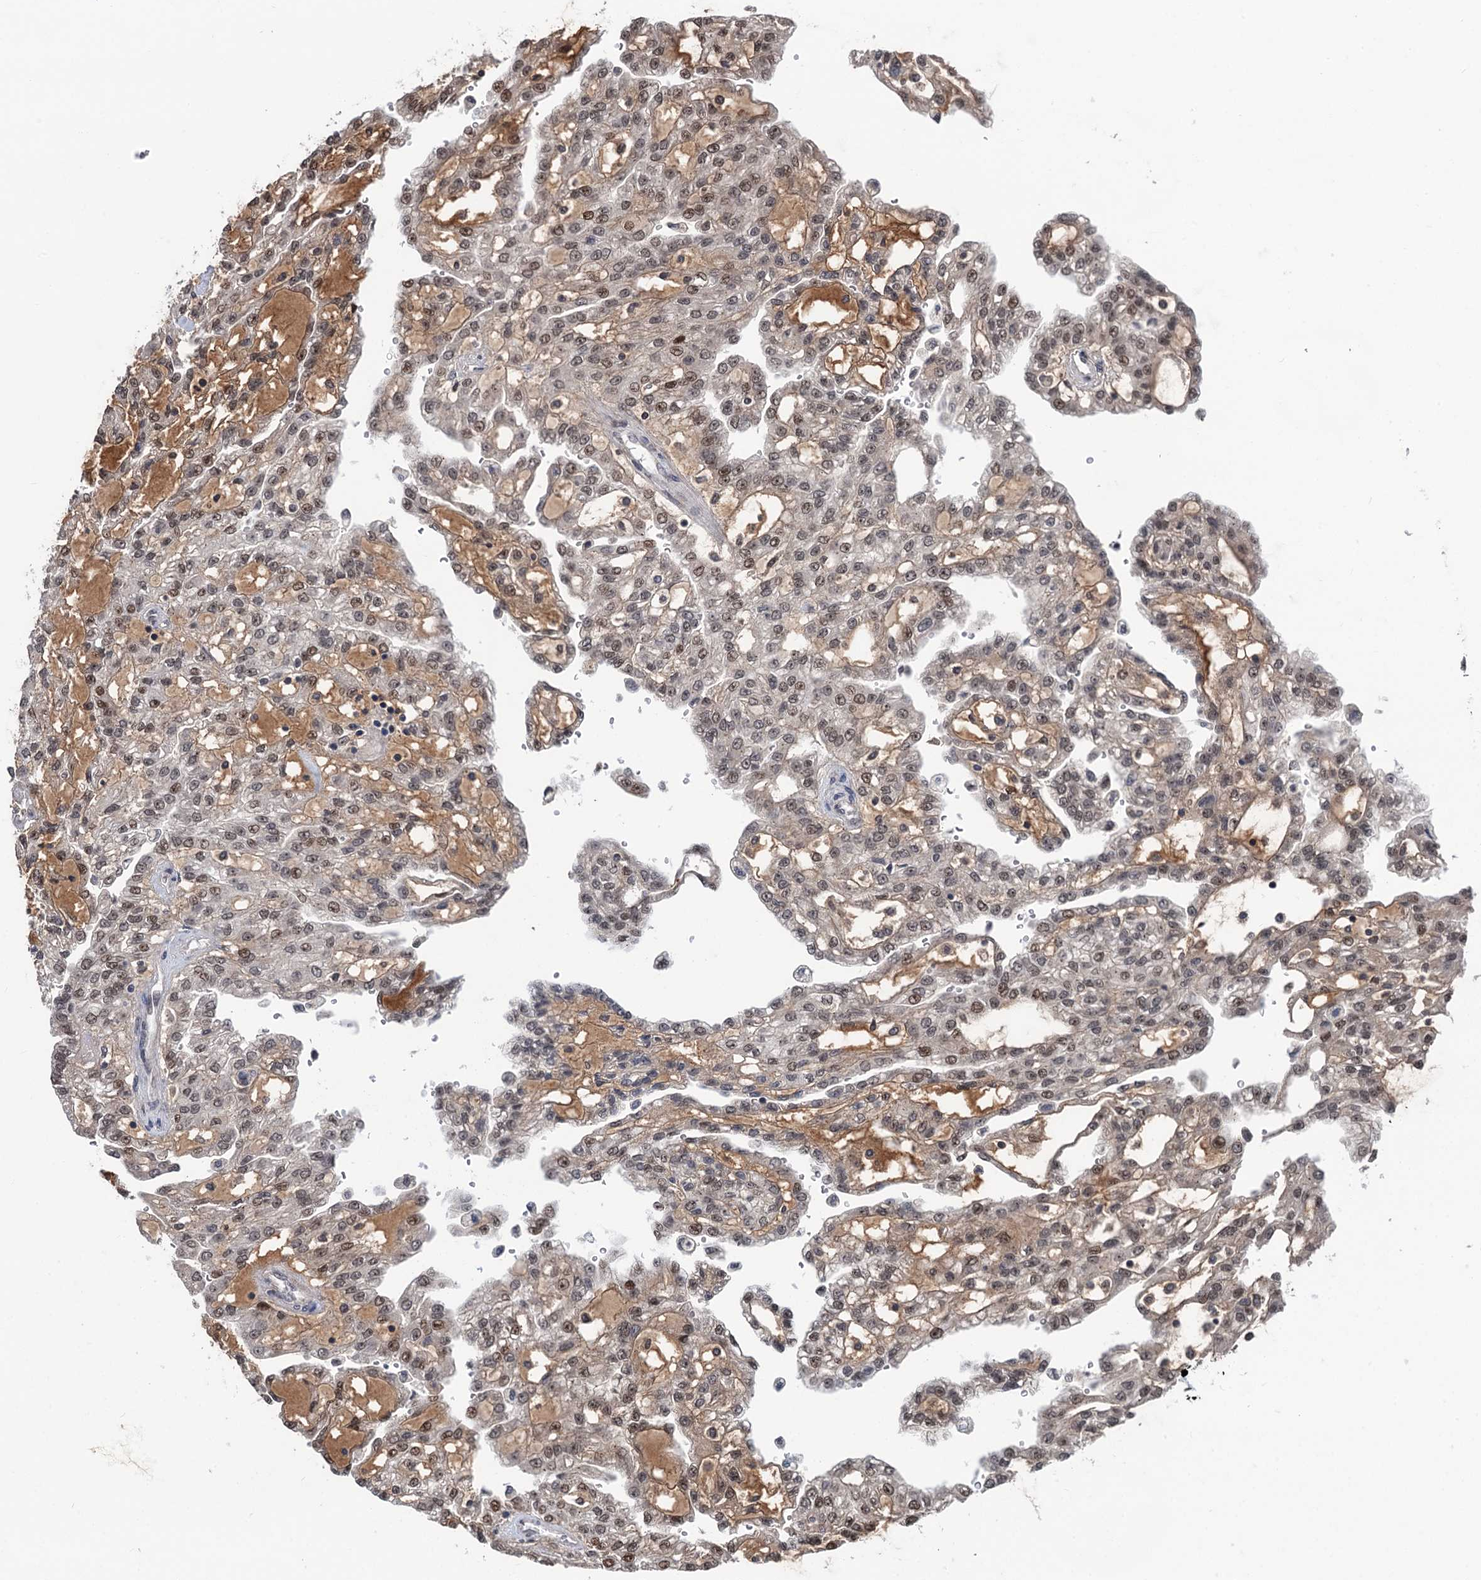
{"staining": {"intensity": "moderate", "quantity": "25%-75%", "location": "nuclear"}, "tissue": "renal cancer", "cell_type": "Tumor cells", "image_type": "cancer", "snomed": [{"axis": "morphology", "description": "Adenocarcinoma, NOS"}, {"axis": "topography", "description": "Kidney"}], "caption": "Immunohistochemical staining of human renal cancer (adenocarcinoma) reveals medium levels of moderate nuclear expression in about 25%-75% of tumor cells.", "gene": "RASSF4", "patient": {"sex": "male", "age": 63}}